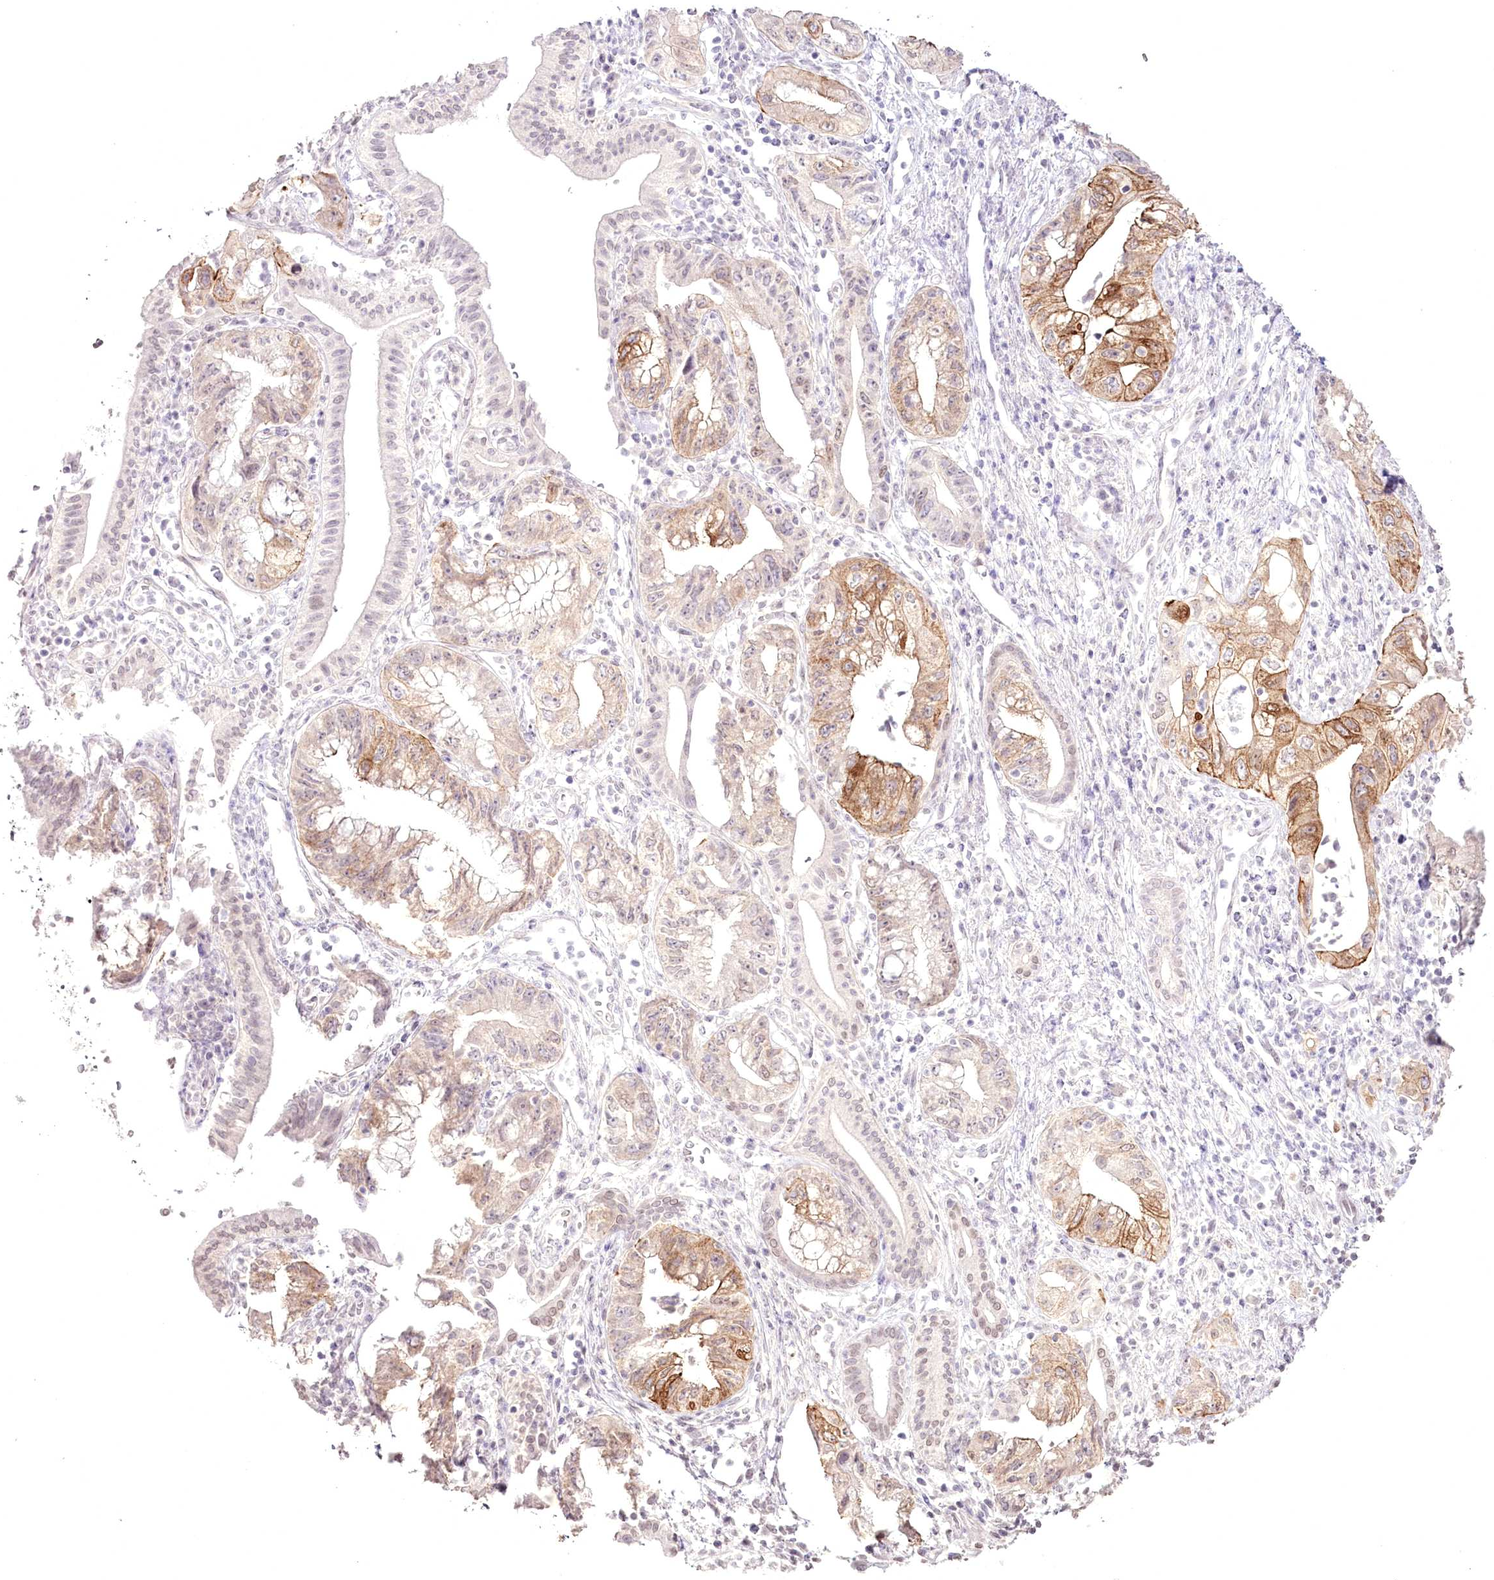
{"staining": {"intensity": "moderate", "quantity": "<25%", "location": "cytoplasmic/membranous"}, "tissue": "pancreatic cancer", "cell_type": "Tumor cells", "image_type": "cancer", "snomed": [{"axis": "morphology", "description": "Adenocarcinoma, NOS"}, {"axis": "topography", "description": "Pancreas"}], "caption": "The histopathology image shows staining of pancreatic adenocarcinoma, revealing moderate cytoplasmic/membranous protein staining (brown color) within tumor cells.", "gene": "SLC39A10", "patient": {"sex": "female", "age": 73}}